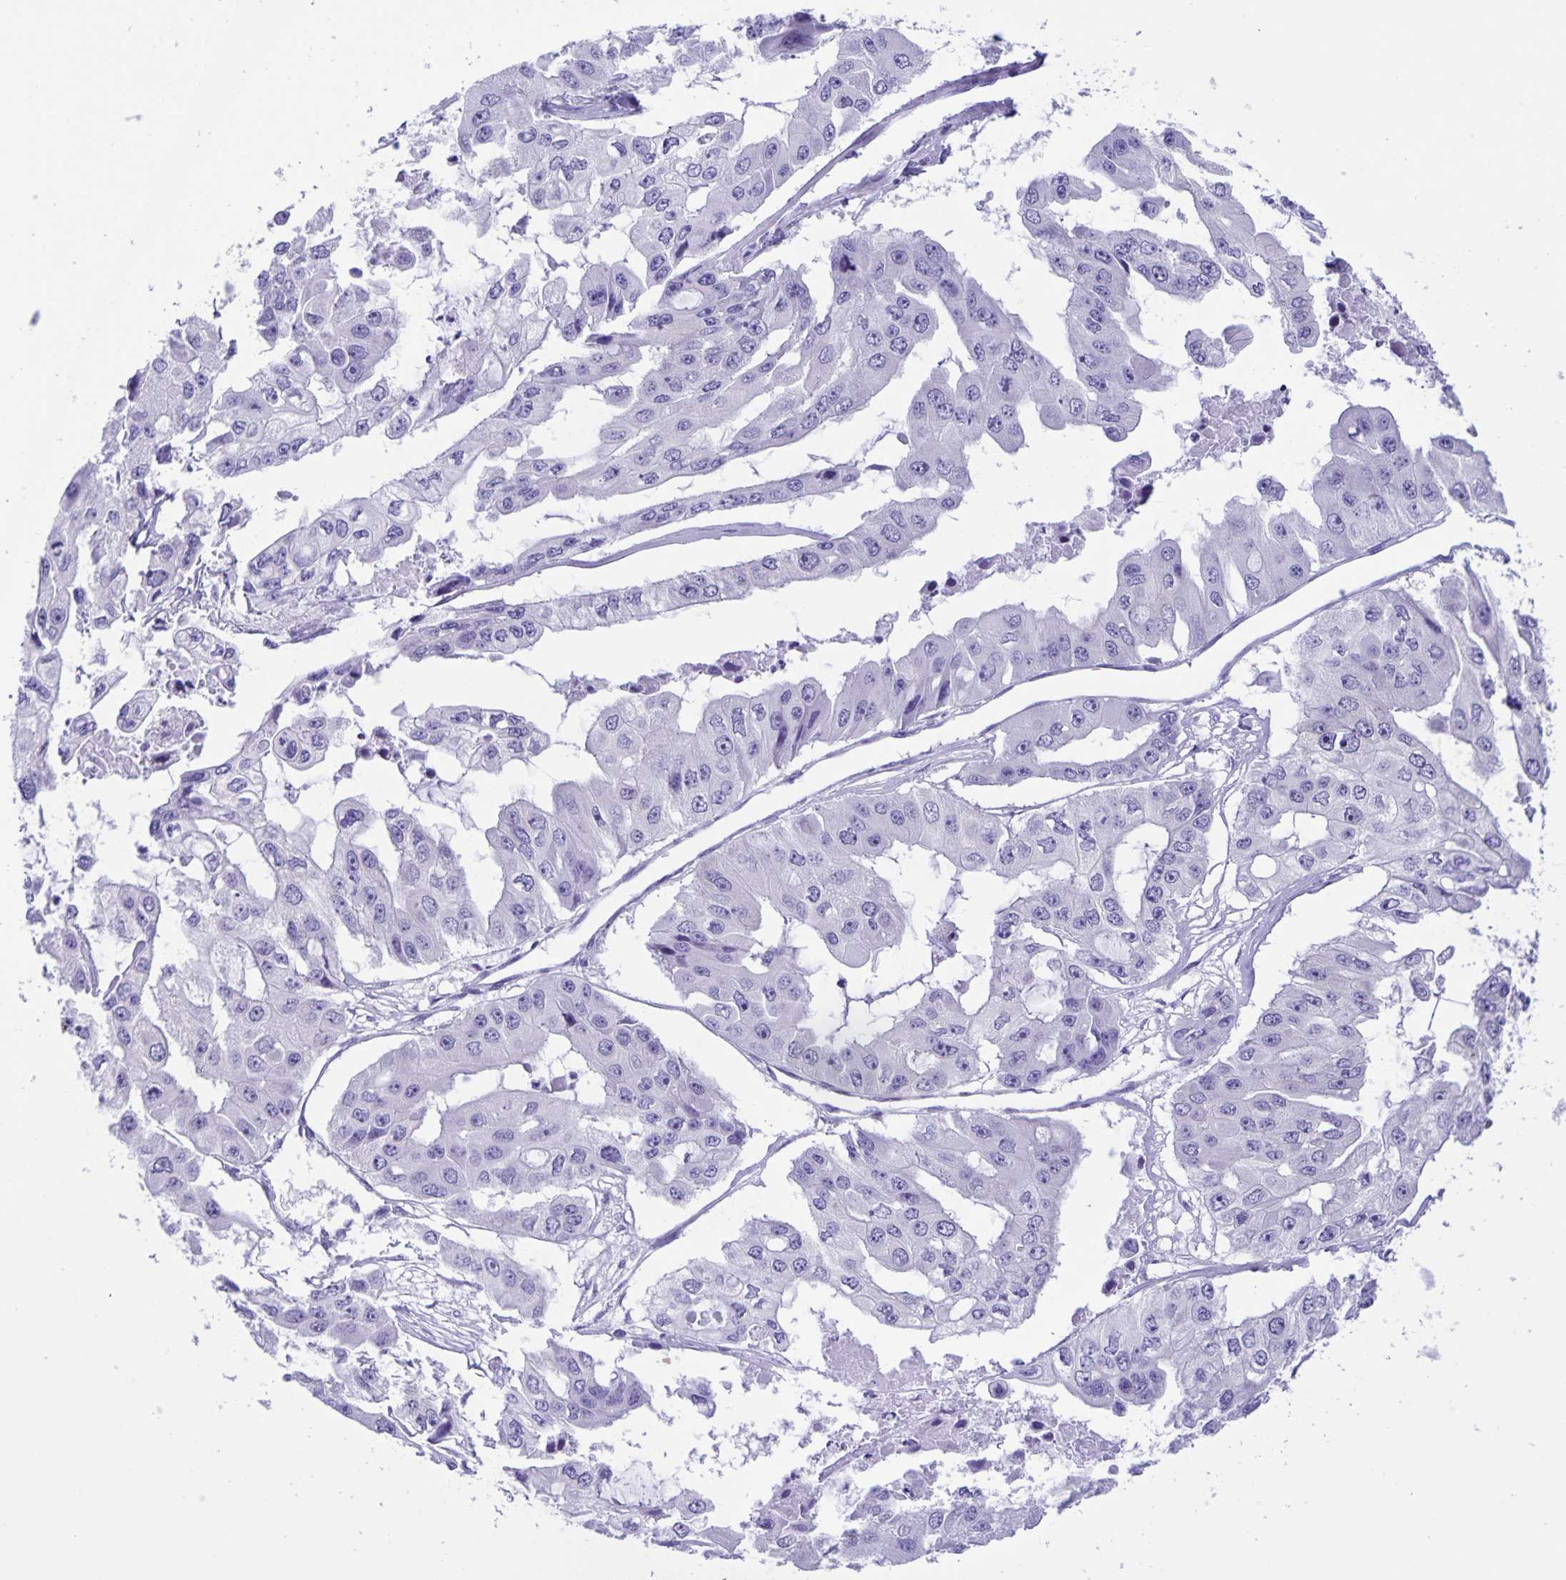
{"staining": {"intensity": "negative", "quantity": "none", "location": "none"}, "tissue": "ovarian cancer", "cell_type": "Tumor cells", "image_type": "cancer", "snomed": [{"axis": "morphology", "description": "Cystadenocarcinoma, serous, NOS"}, {"axis": "topography", "description": "Ovary"}], "caption": "This photomicrograph is of serous cystadenocarcinoma (ovarian) stained with immunohistochemistry (IHC) to label a protein in brown with the nuclei are counter-stained blue. There is no staining in tumor cells.", "gene": "CAPSL", "patient": {"sex": "female", "age": 56}}